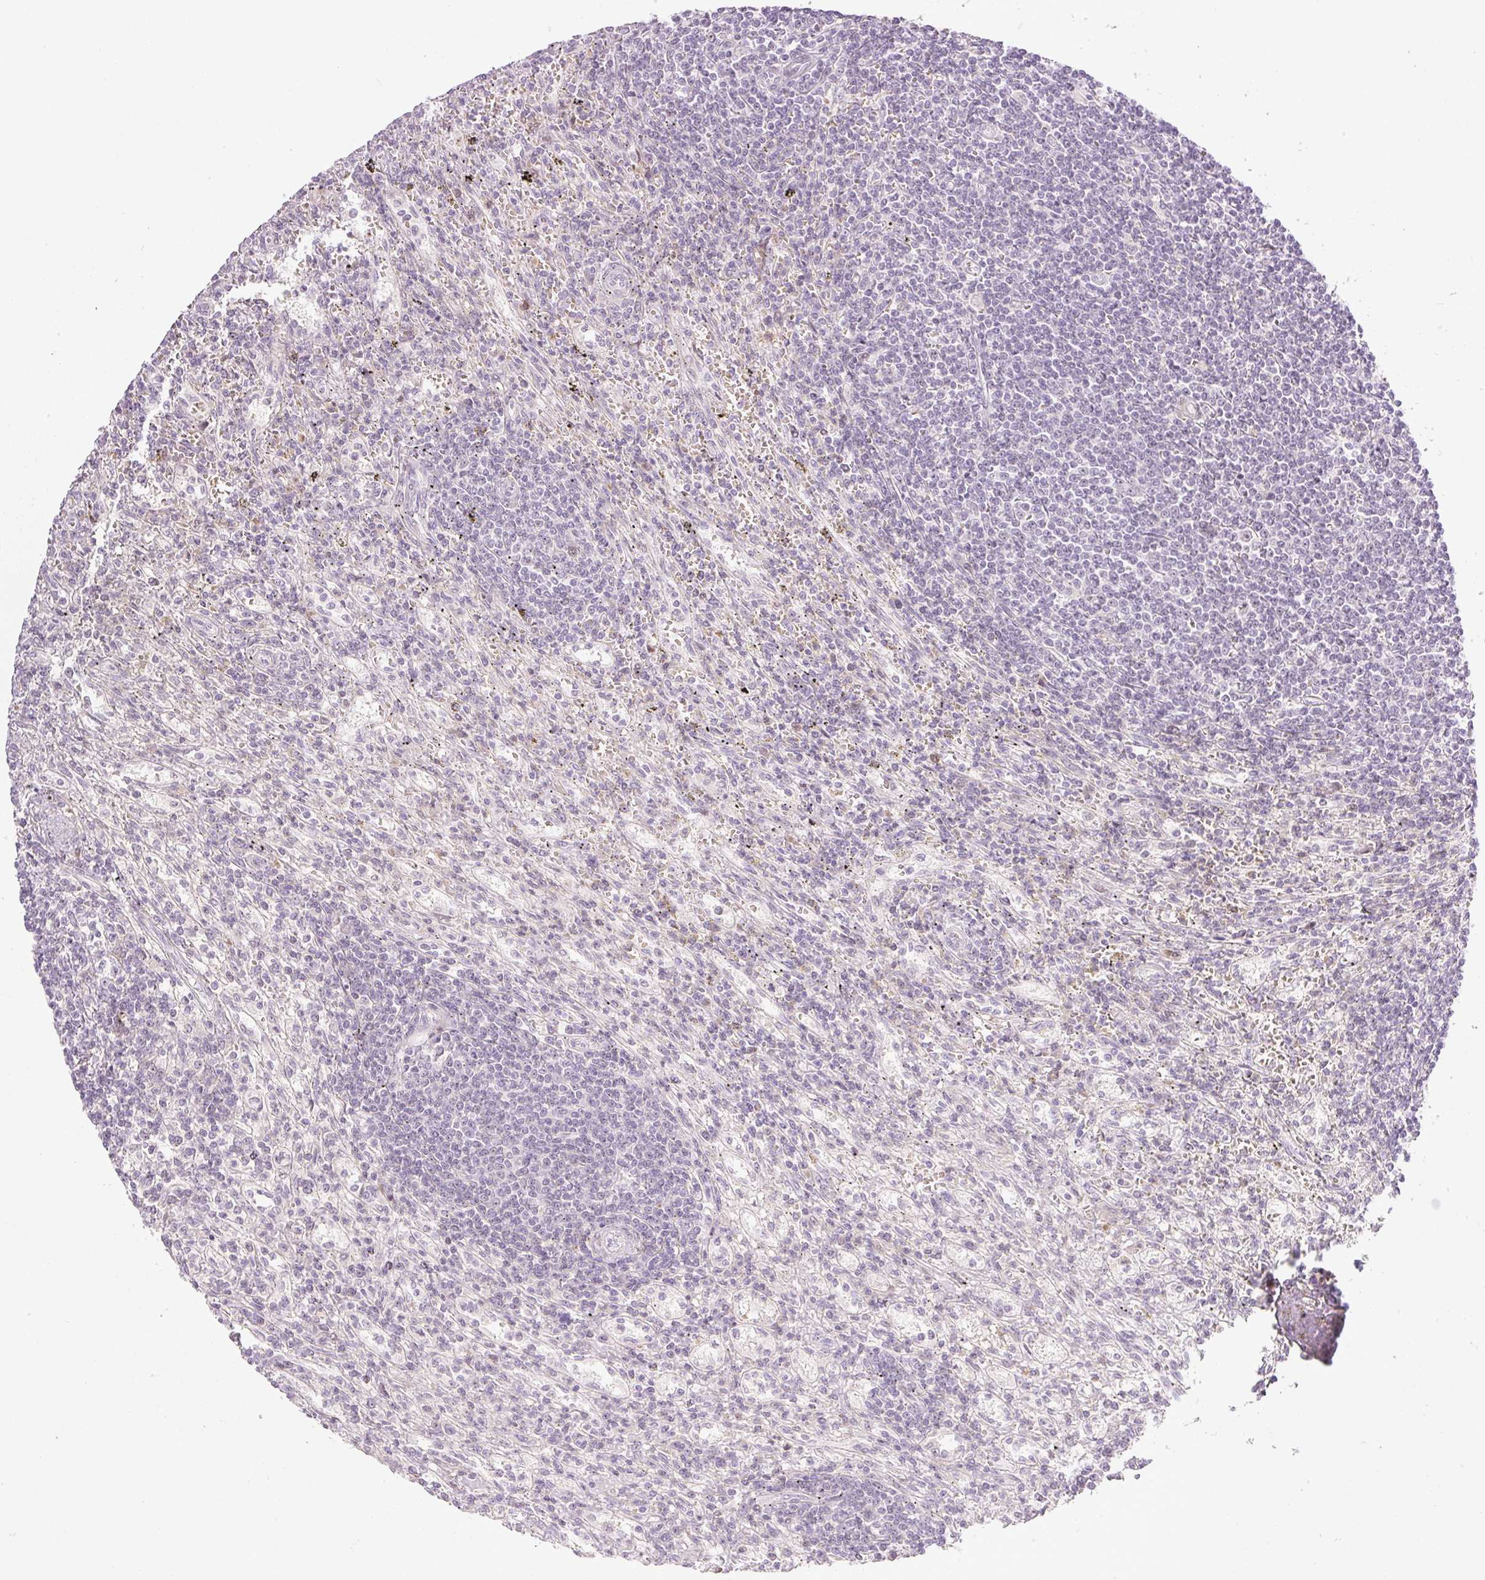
{"staining": {"intensity": "negative", "quantity": "none", "location": "none"}, "tissue": "lymphoma", "cell_type": "Tumor cells", "image_type": "cancer", "snomed": [{"axis": "morphology", "description": "Malignant lymphoma, non-Hodgkin's type, Low grade"}, {"axis": "topography", "description": "Spleen"}], "caption": "Low-grade malignant lymphoma, non-Hodgkin's type was stained to show a protein in brown. There is no significant expression in tumor cells.", "gene": "AAR2", "patient": {"sex": "male", "age": 76}}